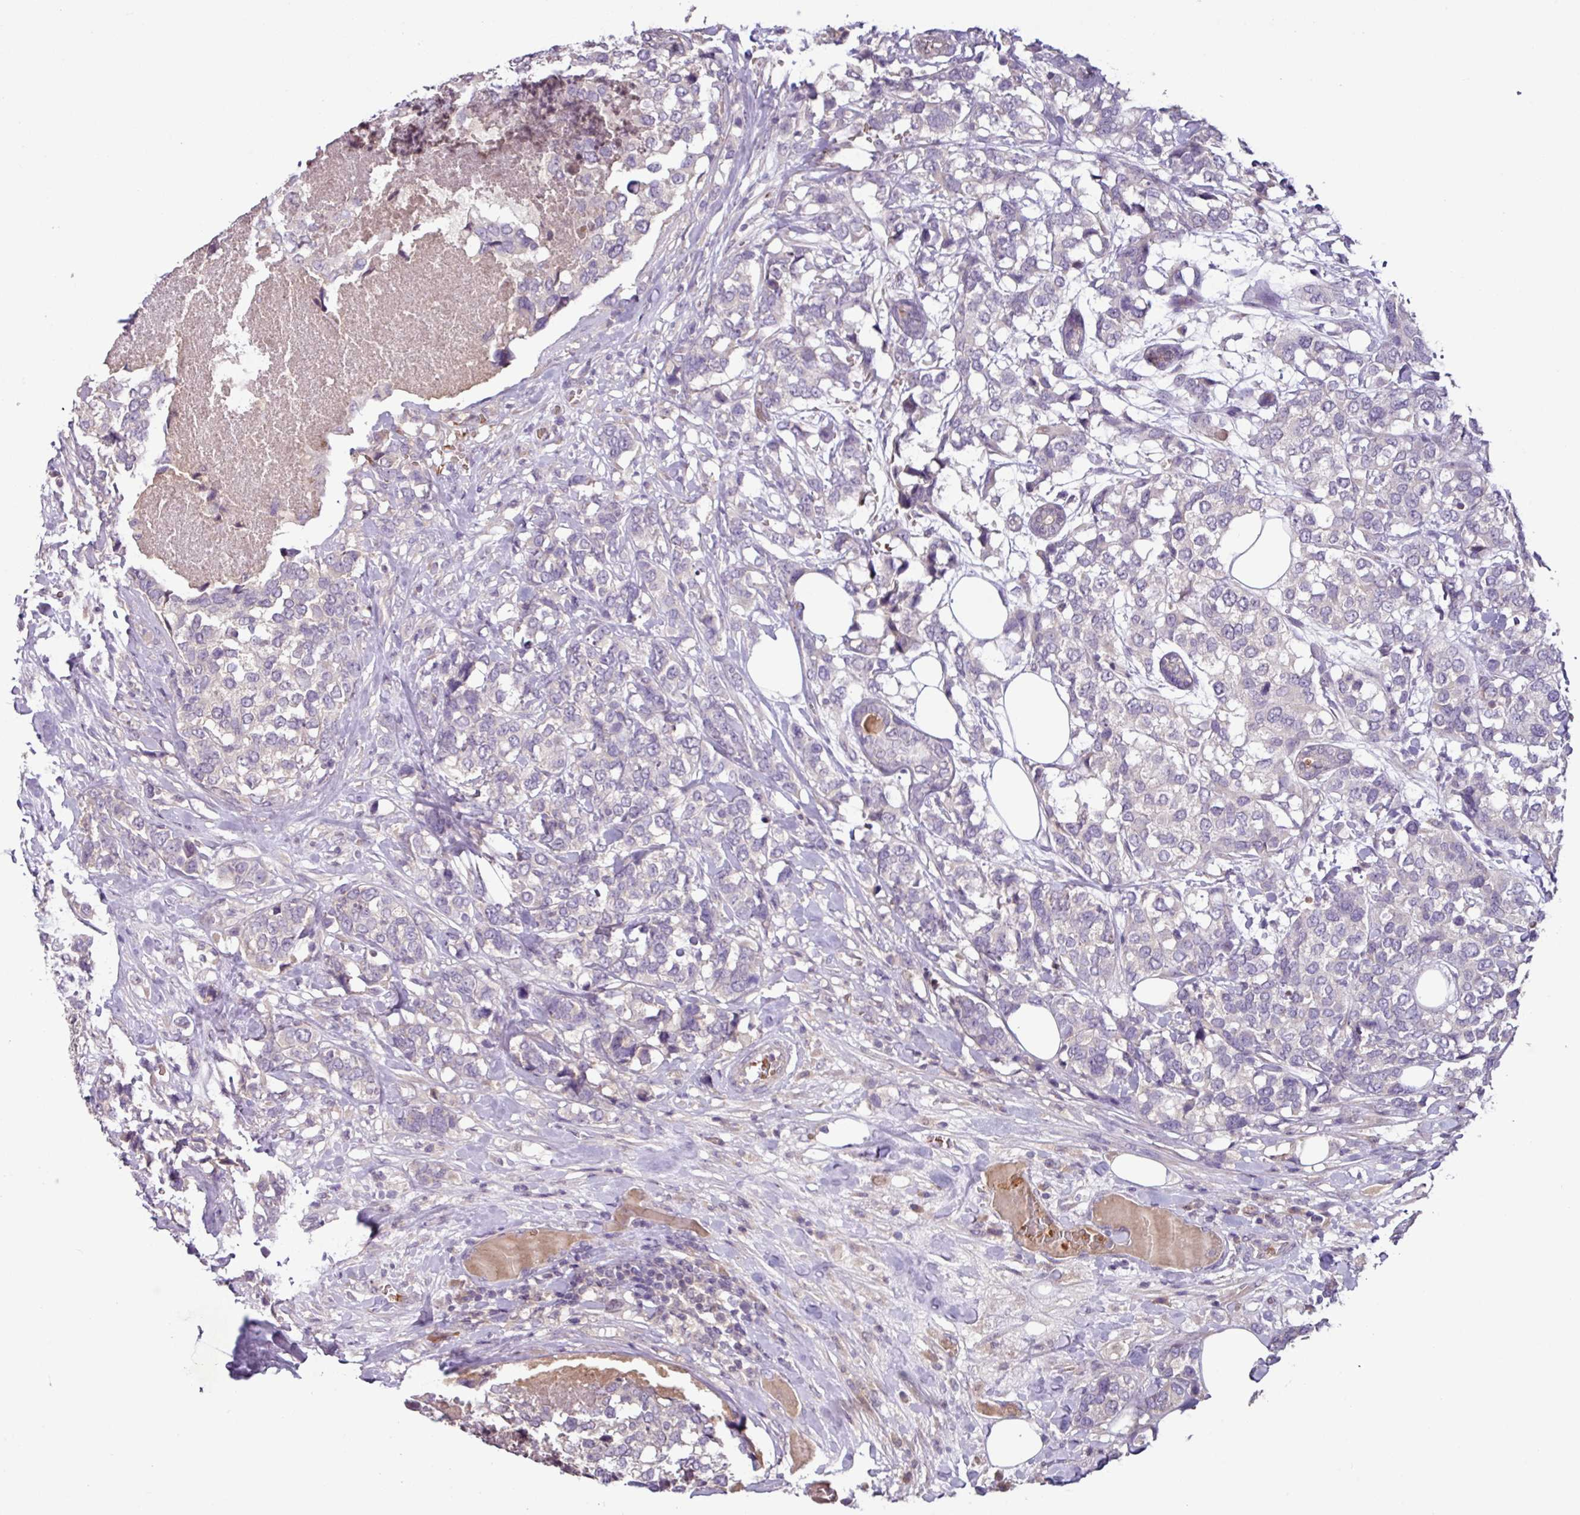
{"staining": {"intensity": "negative", "quantity": "none", "location": "none"}, "tissue": "breast cancer", "cell_type": "Tumor cells", "image_type": "cancer", "snomed": [{"axis": "morphology", "description": "Lobular carcinoma"}, {"axis": "topography", "description": "Breast"}], "caption": "Micrograph shows no significant protein positivity in tumor cells of lobular carcinoma (breast).", "gene": "SLC5A10", "patient": {"sex": "female", "age": 59}}